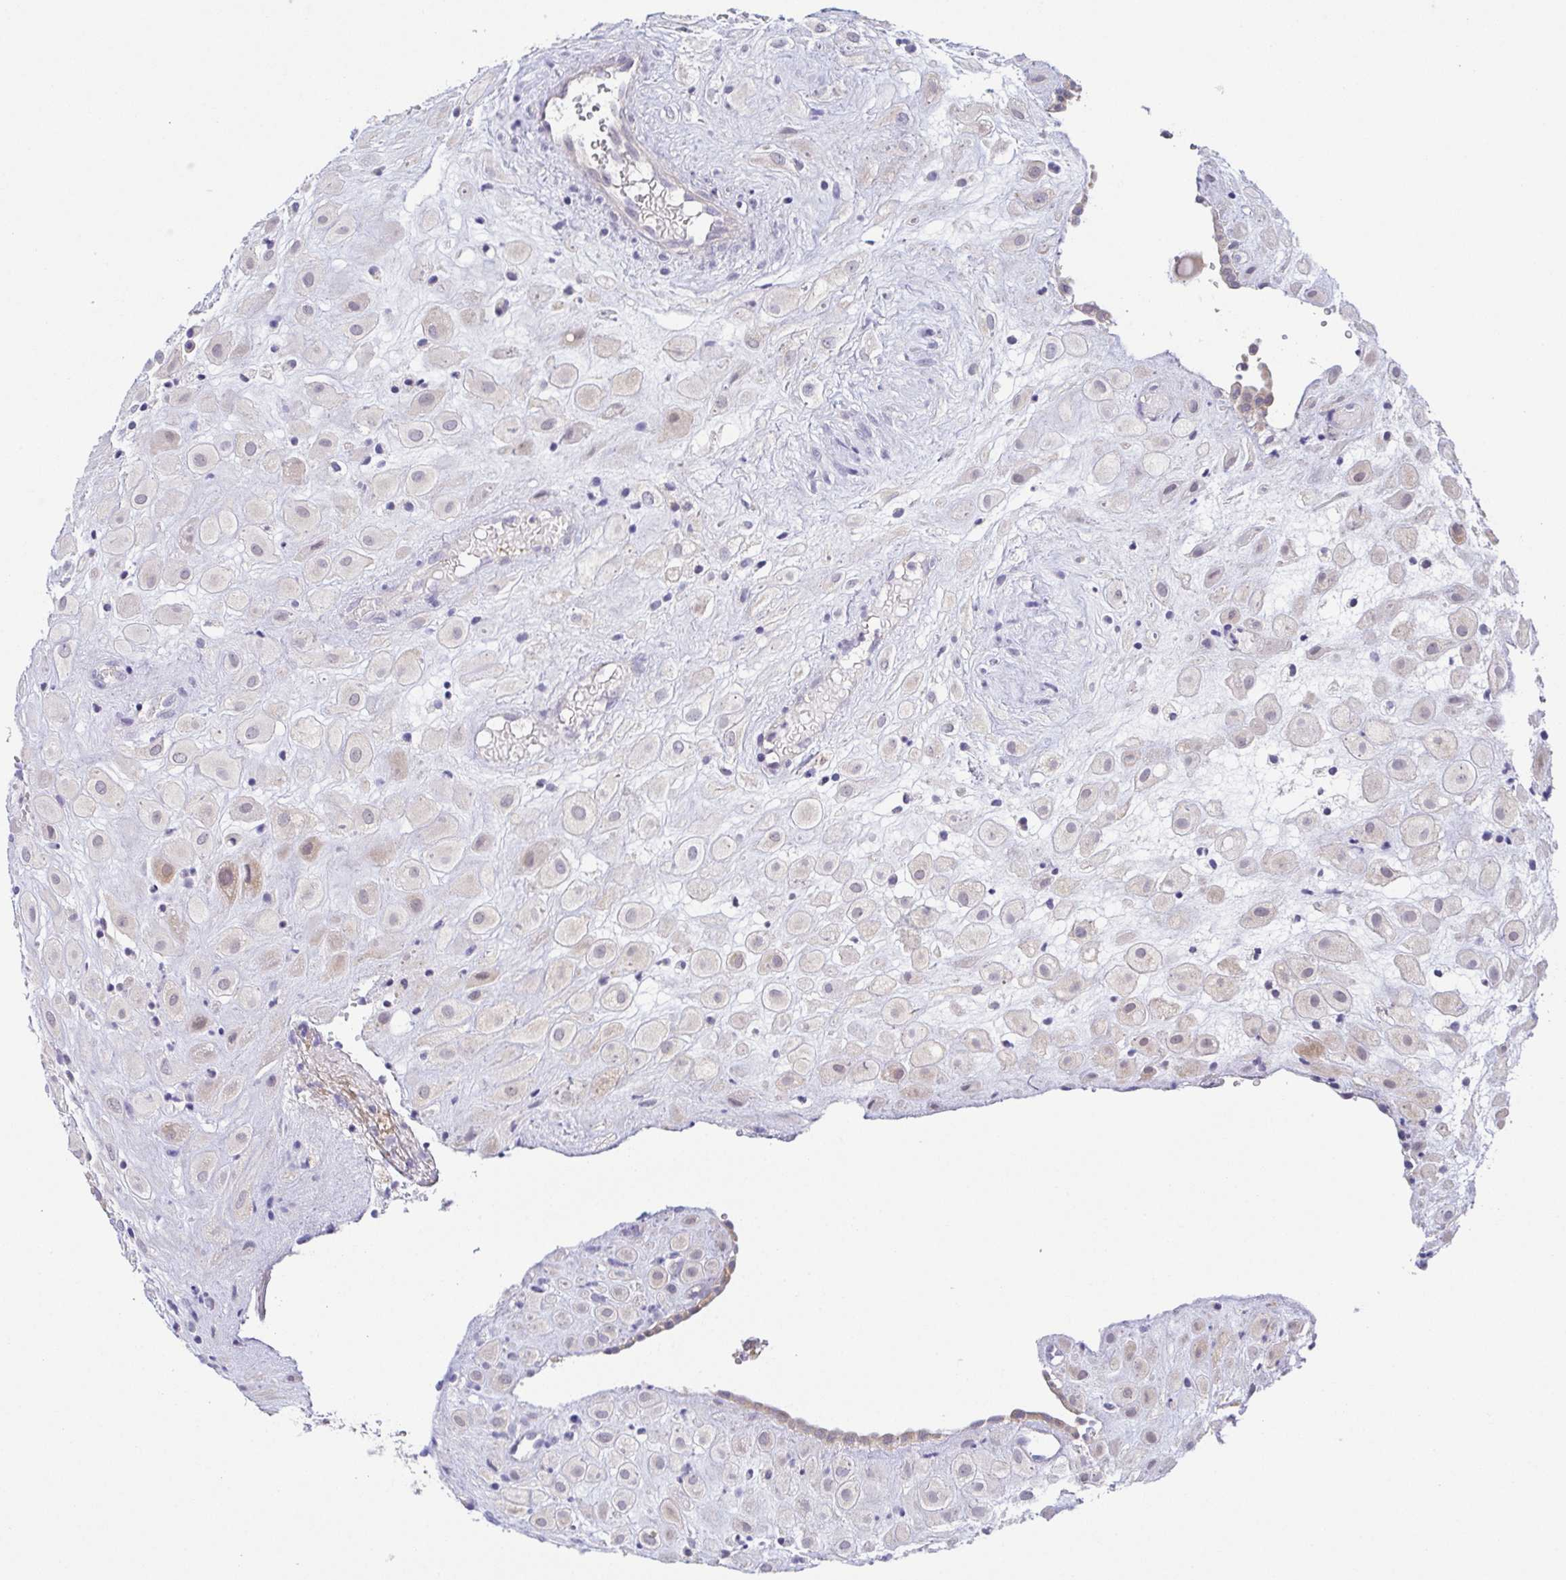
{"staining": {"intensity": "weak", "quantity": "<25%", "location": "cytoplasmic/membranous"}, "tissue": "placenta", "cell_type": "Decidual cells", "image_type": "normal", "snomed": [{"axis": "morphology", "description": "Normal tissue, NOS"}, {"axis": "topography", "description": "Placenta"}], "caption": "Immunohistochemistry (IHC) photomicrograph of normal placenta: human placenta stained with DAB shows no significant protein expression in decidual cells. (Stains: DAB IHC with hematoxylin counter stain, Microscopy: brightfield microscopy at high magnification).", "gene": "BCL2L1", "patient": {"sex": "female", "age": 24}}